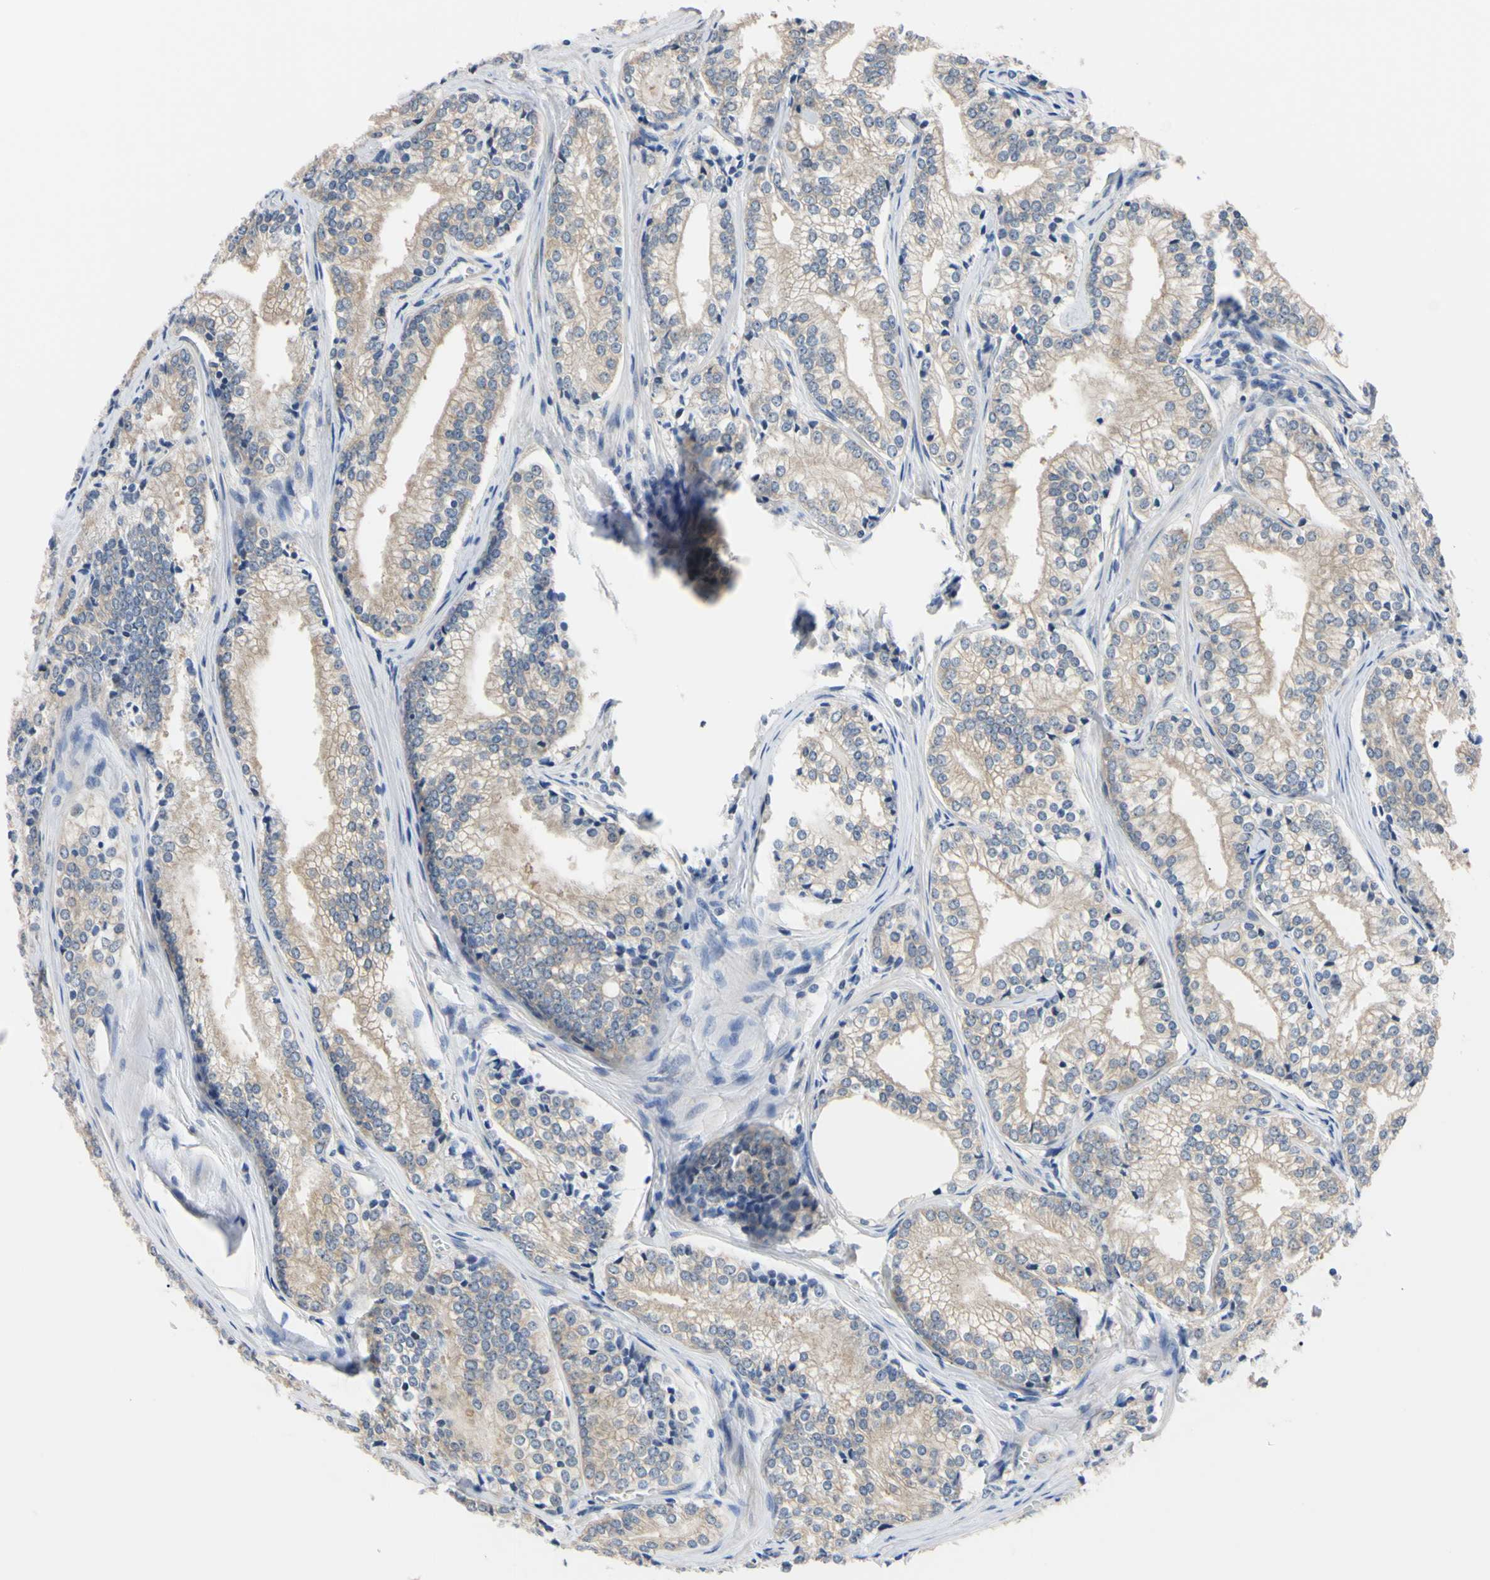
{"staining": {"intensity": "weak", "quantity": ">75%", "location": "cytoplasmic/membranous"}, "tissue": "prostate cancer", "cell_type": "Tumor cells", "image_type": "cancer", "snomed": [{"axis": "morphology", "description": "Adenocarcinoma, Low grade"}, {"axis": "topography", "description": "Prostate"}], "caption": "Immunohistochemistry (IHC) of prostate low-grade adenocarcinoma exhibits low levels of weak cytoplasmic/membranous staining in about >75% of tumor cells.", "gene": "RARS1", "patient": {"sex": "male", "age": 60}}